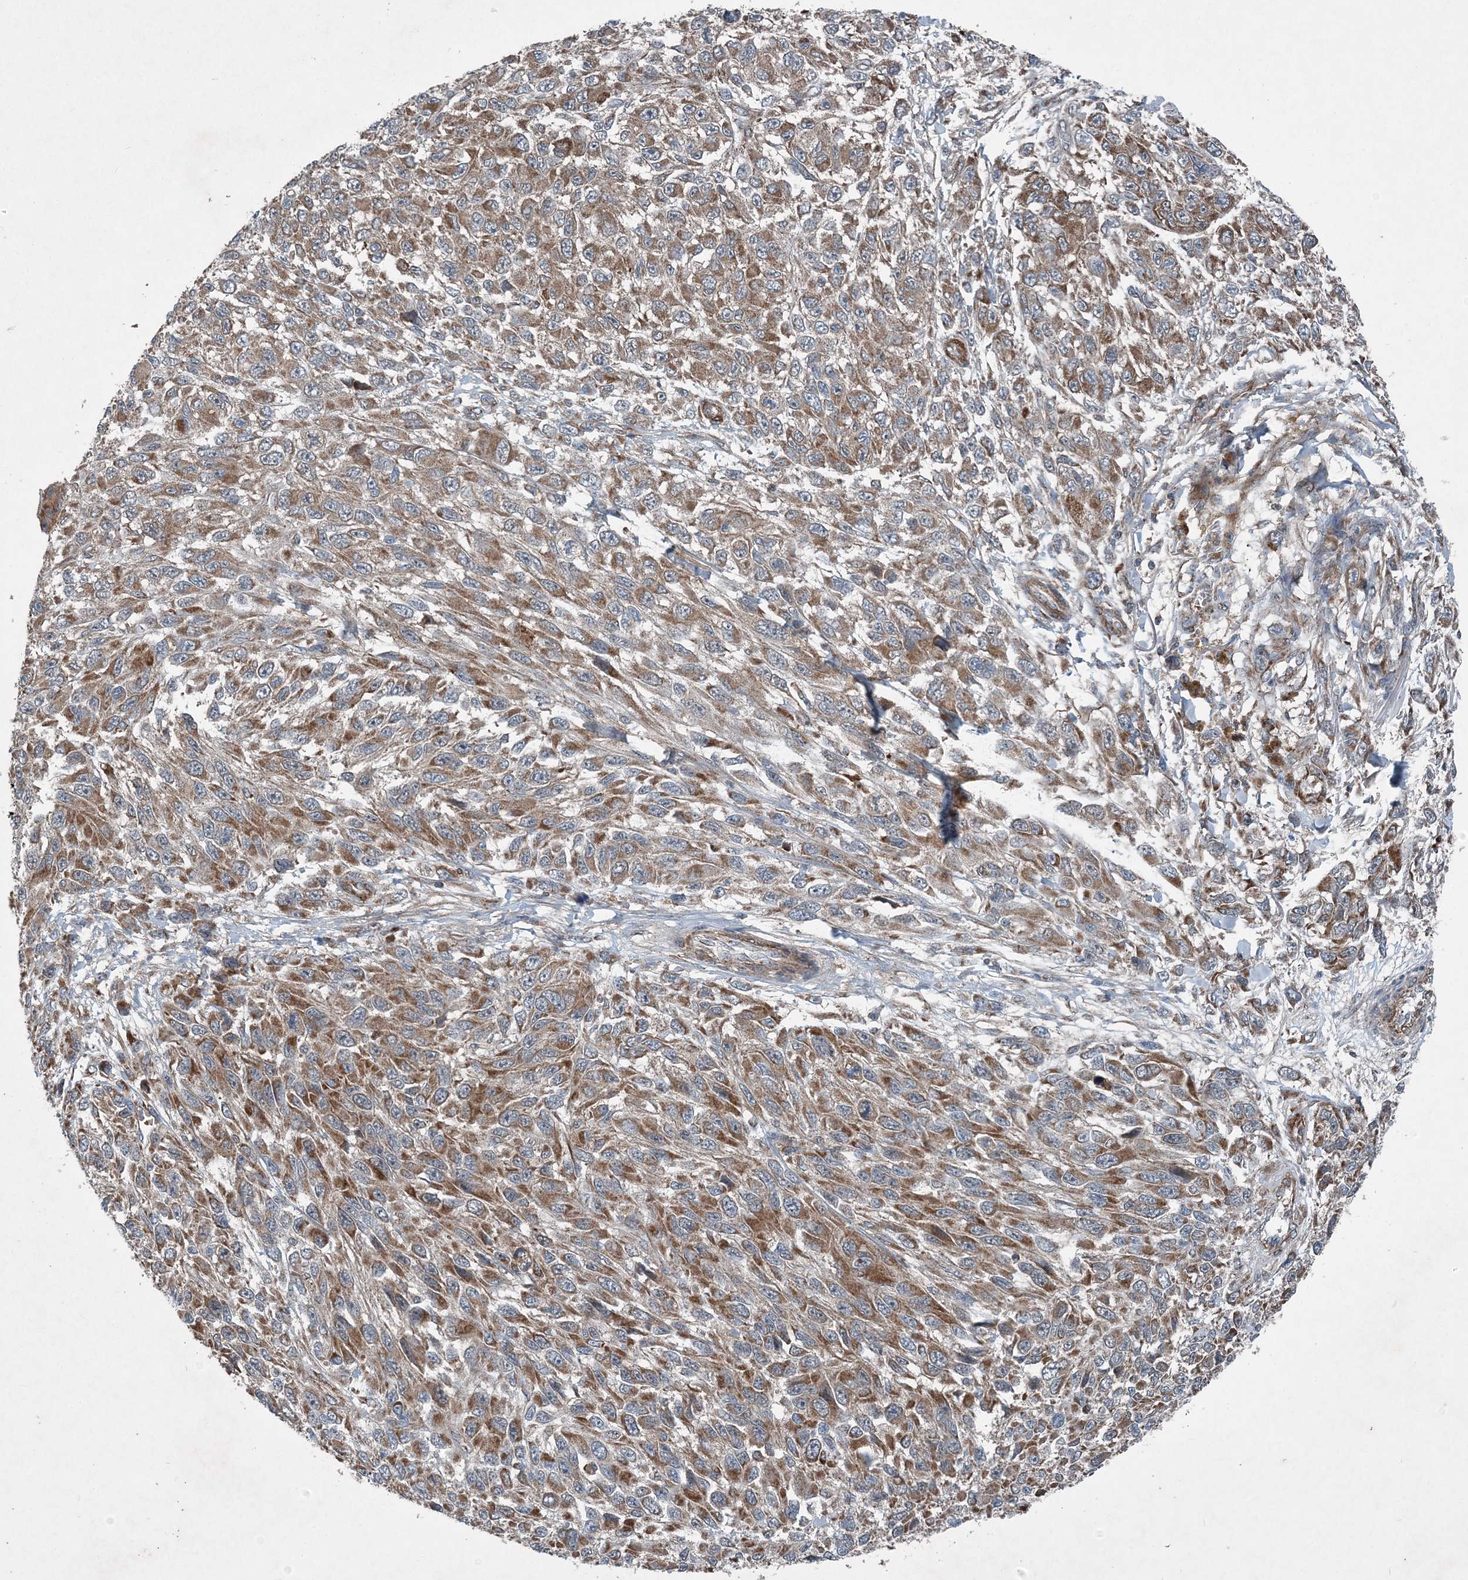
{"staining": {"intensity": "moderate", "quantity": ">75%", "location": "cytoplasmic/membranous"}, "tissue": "melanoma", "cell_type": "Tumor cells", "image_type": "cancer", "snomed": [{"axis": "morphology", "description": "Malignant melanoma, NOS"}, {"axis": "topography", "description": "Skin"}], "caption": "Brown immunohistochemical staining in malignant melanoma displays moderate cytoplasmic/membranous expression in approximately >75% of tumor cells.", "gene": "NDUFA2", "patient": {"sex": "female", "age": 96}}